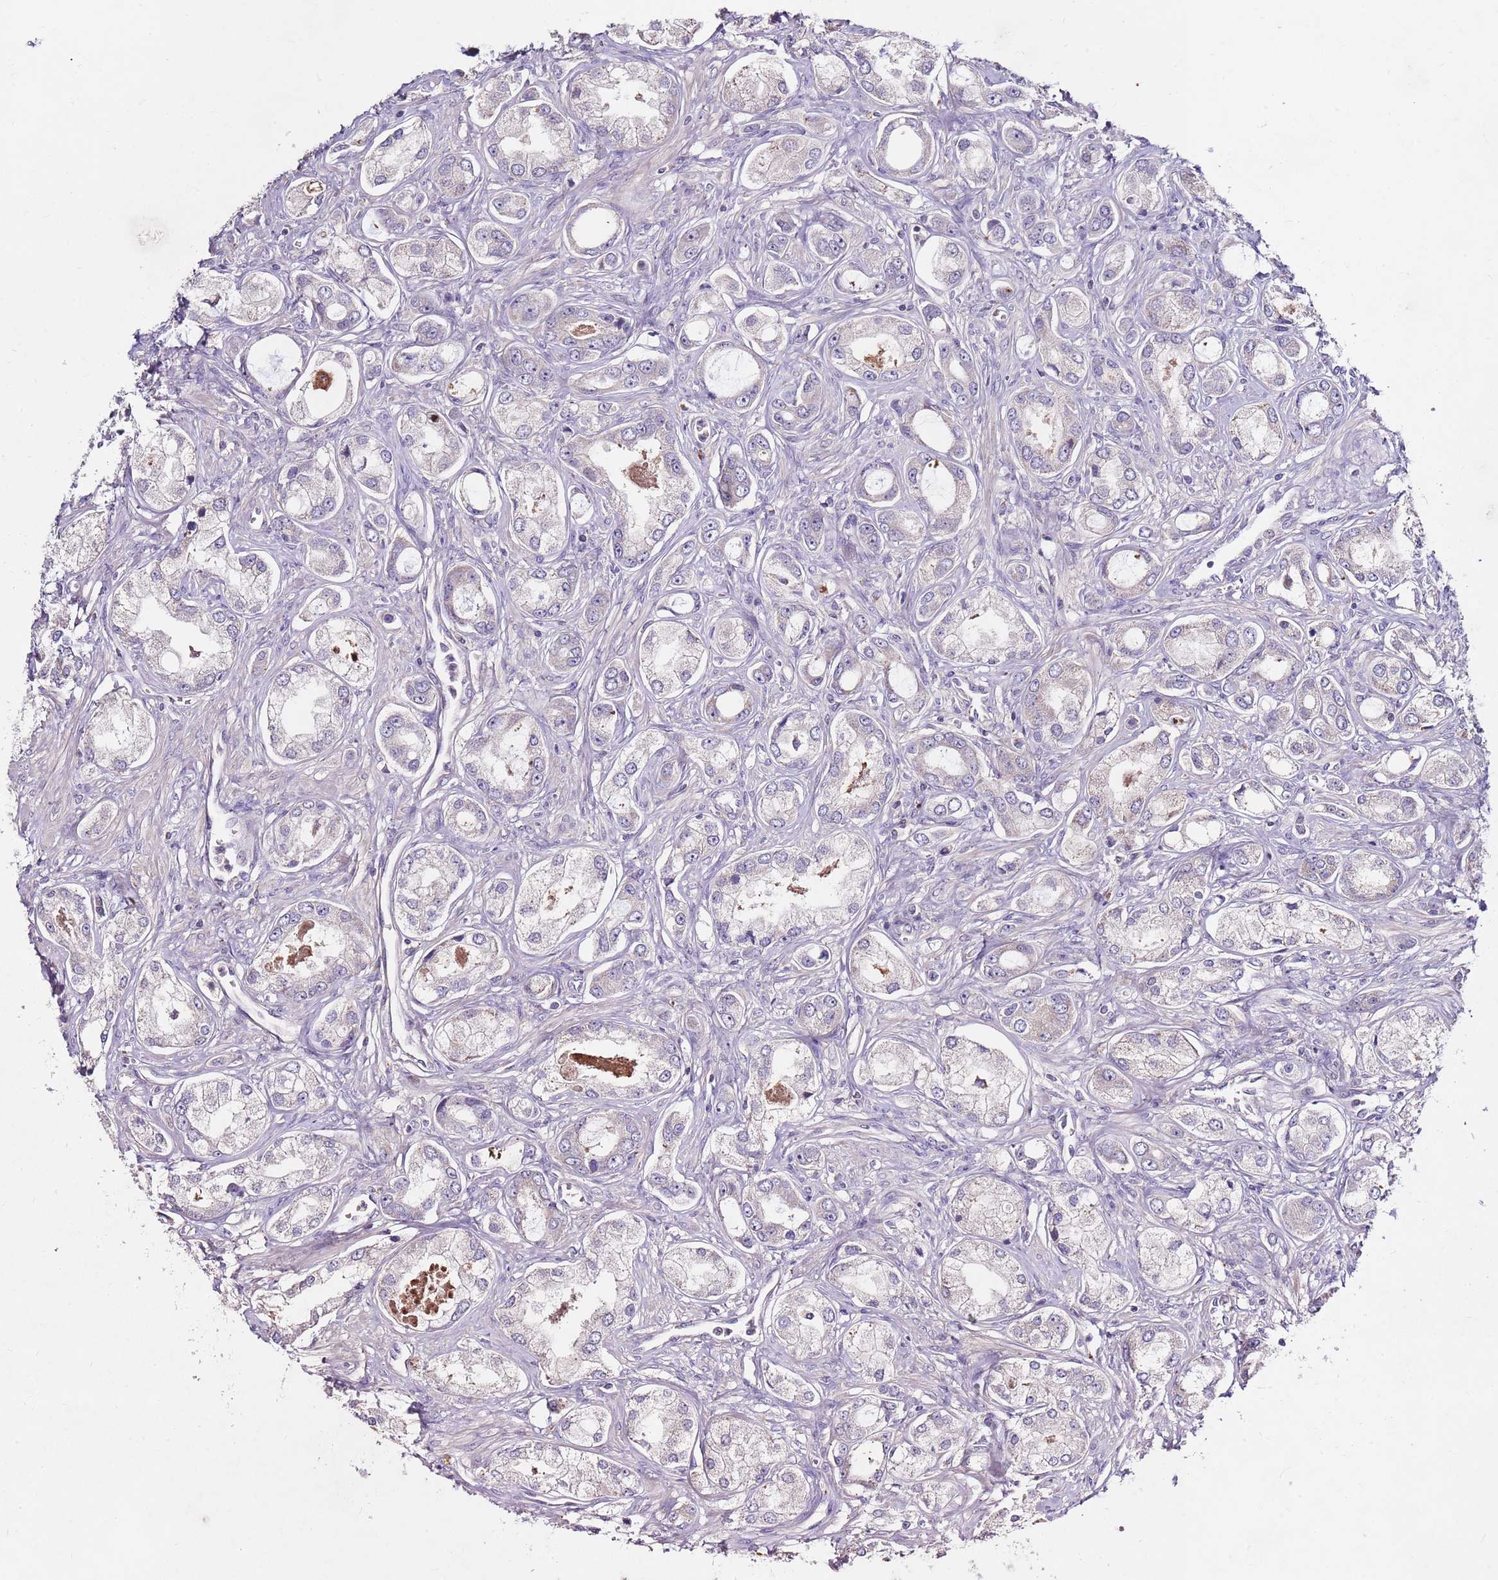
{"staining": {"intensity": "negative", "quantity": "none", "location": "none"}, "tissue": "prostate cancer", "cell_type": "Tumor cells", "image_type": "cancer", "snomed": [{"axis": "morphology", "description": "Adenocarcinoma, Low grade"}, {"axis": "topography", "description": "Prostate"}], "caption": "Image shows no protein staining in tumor cells of prostate cancer tissue.", "gene": "NRDE2", "patient": {"sex": "male", "age": 68}}